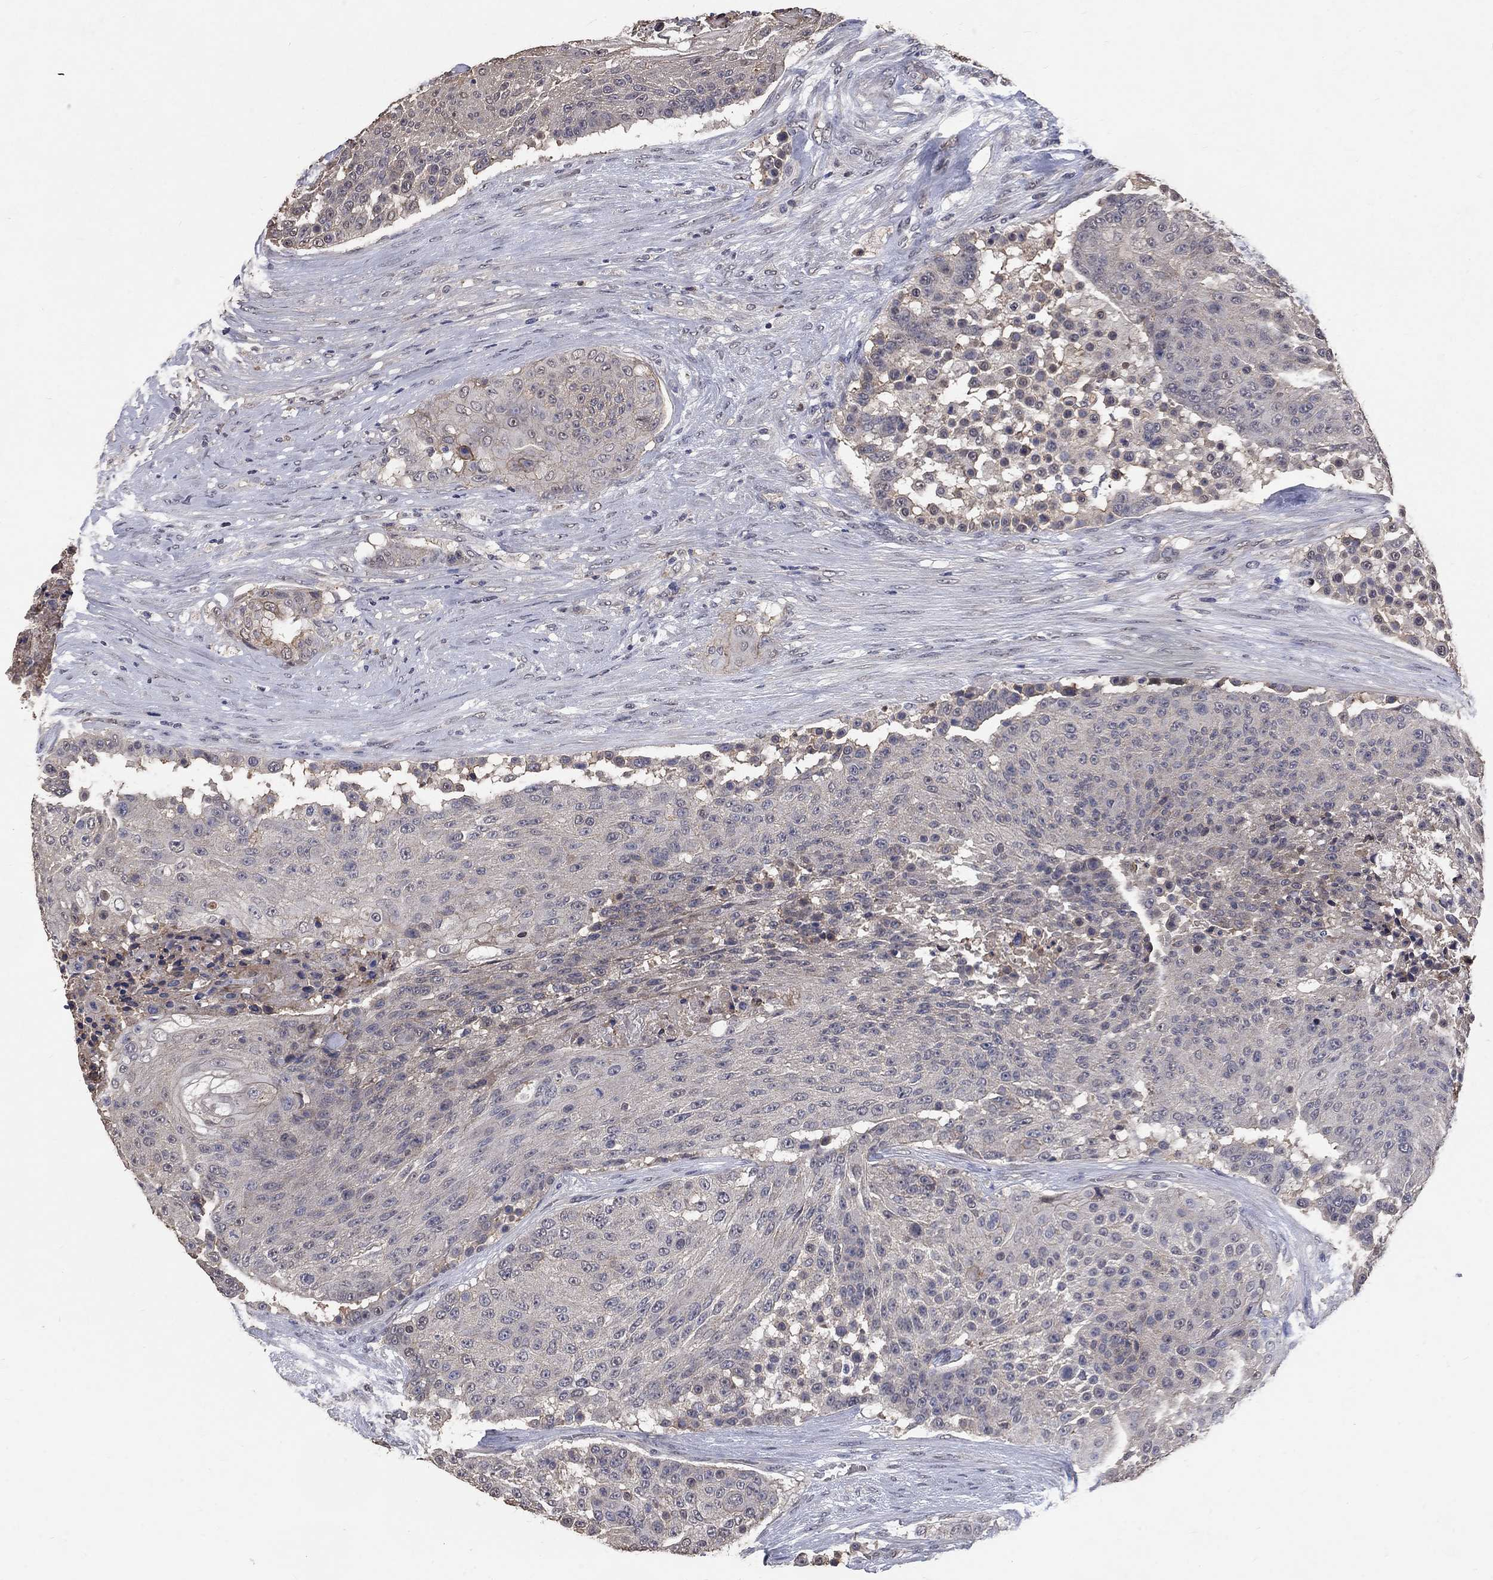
{"staining": {"intensity": "weak", "quantity": "<25%", "location": "cytoplasmic/membranous"}, "tissue": "urothelial cancer", "cell_type": "Tumor cells", "image_type": "cancer", "snomed": [{"axis": "morphology", "description": "Urothelial carcinoma, High grade"}, {"axis": "topography", "description": "Urinary bladder"}], "caption": "An IHC histopathology image of high-grade urothelial carcinoma is shown. There is no staining in tumor cells of high-grade urothelial carcinoma.", "gene": "CHST5", "patient": {"sex": "female", "age": 63}}